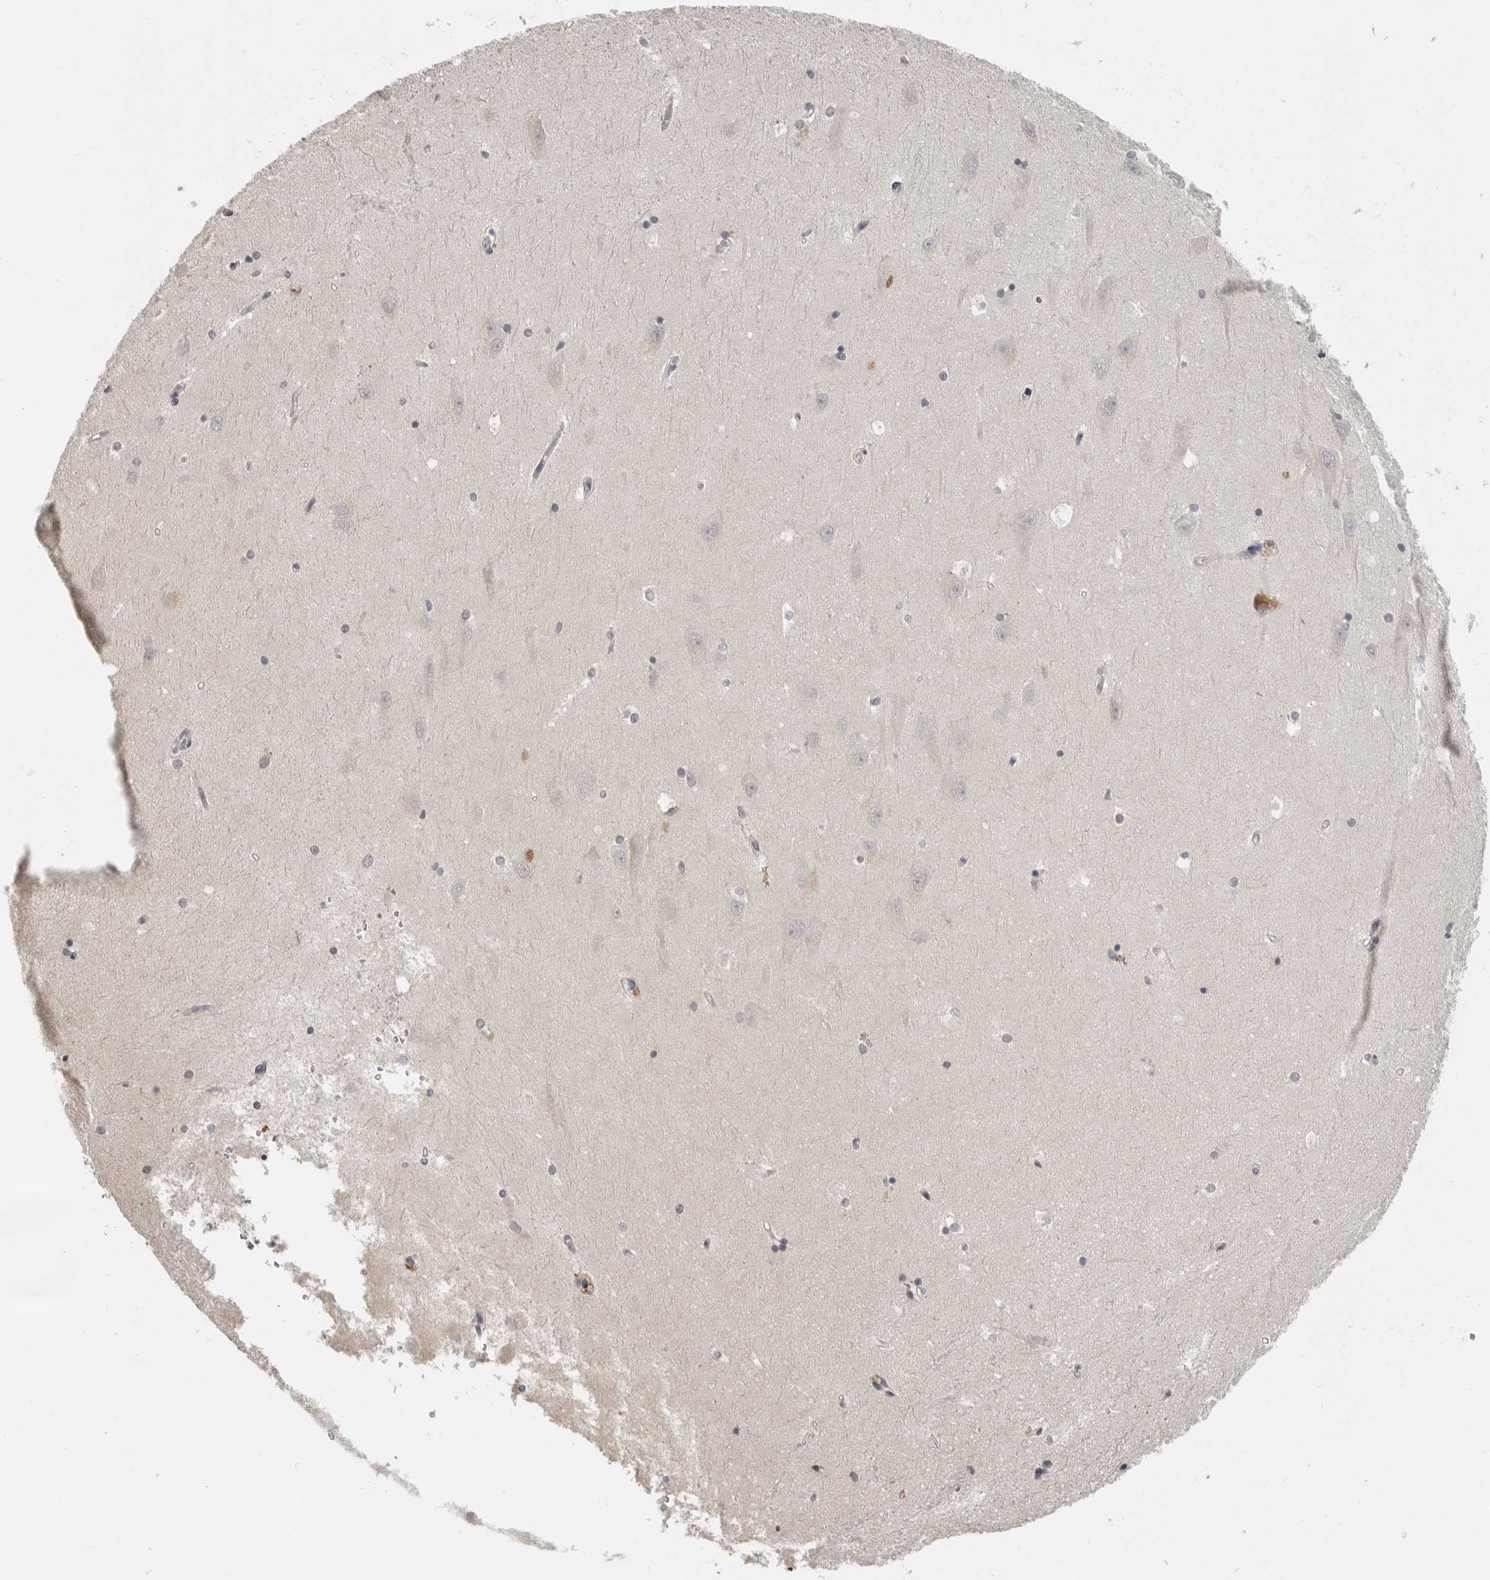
{"staining": {"intensity": "negative", "quantity": "none", "location": "none"}, "tissue": "hippocampus", "cell_type": "Glial cells", "image_type": "normal", "snomed": [{"axis": "morphology", "description": "Normal tissue, NOS"}, {"axis": "topography", "description": "Hippocampus"}], "caption": "Glial cells show no significant expression in unremarkable hippocampus.", "gene": "FOXP3", "patient": {"sex": "male", "age": 45}}